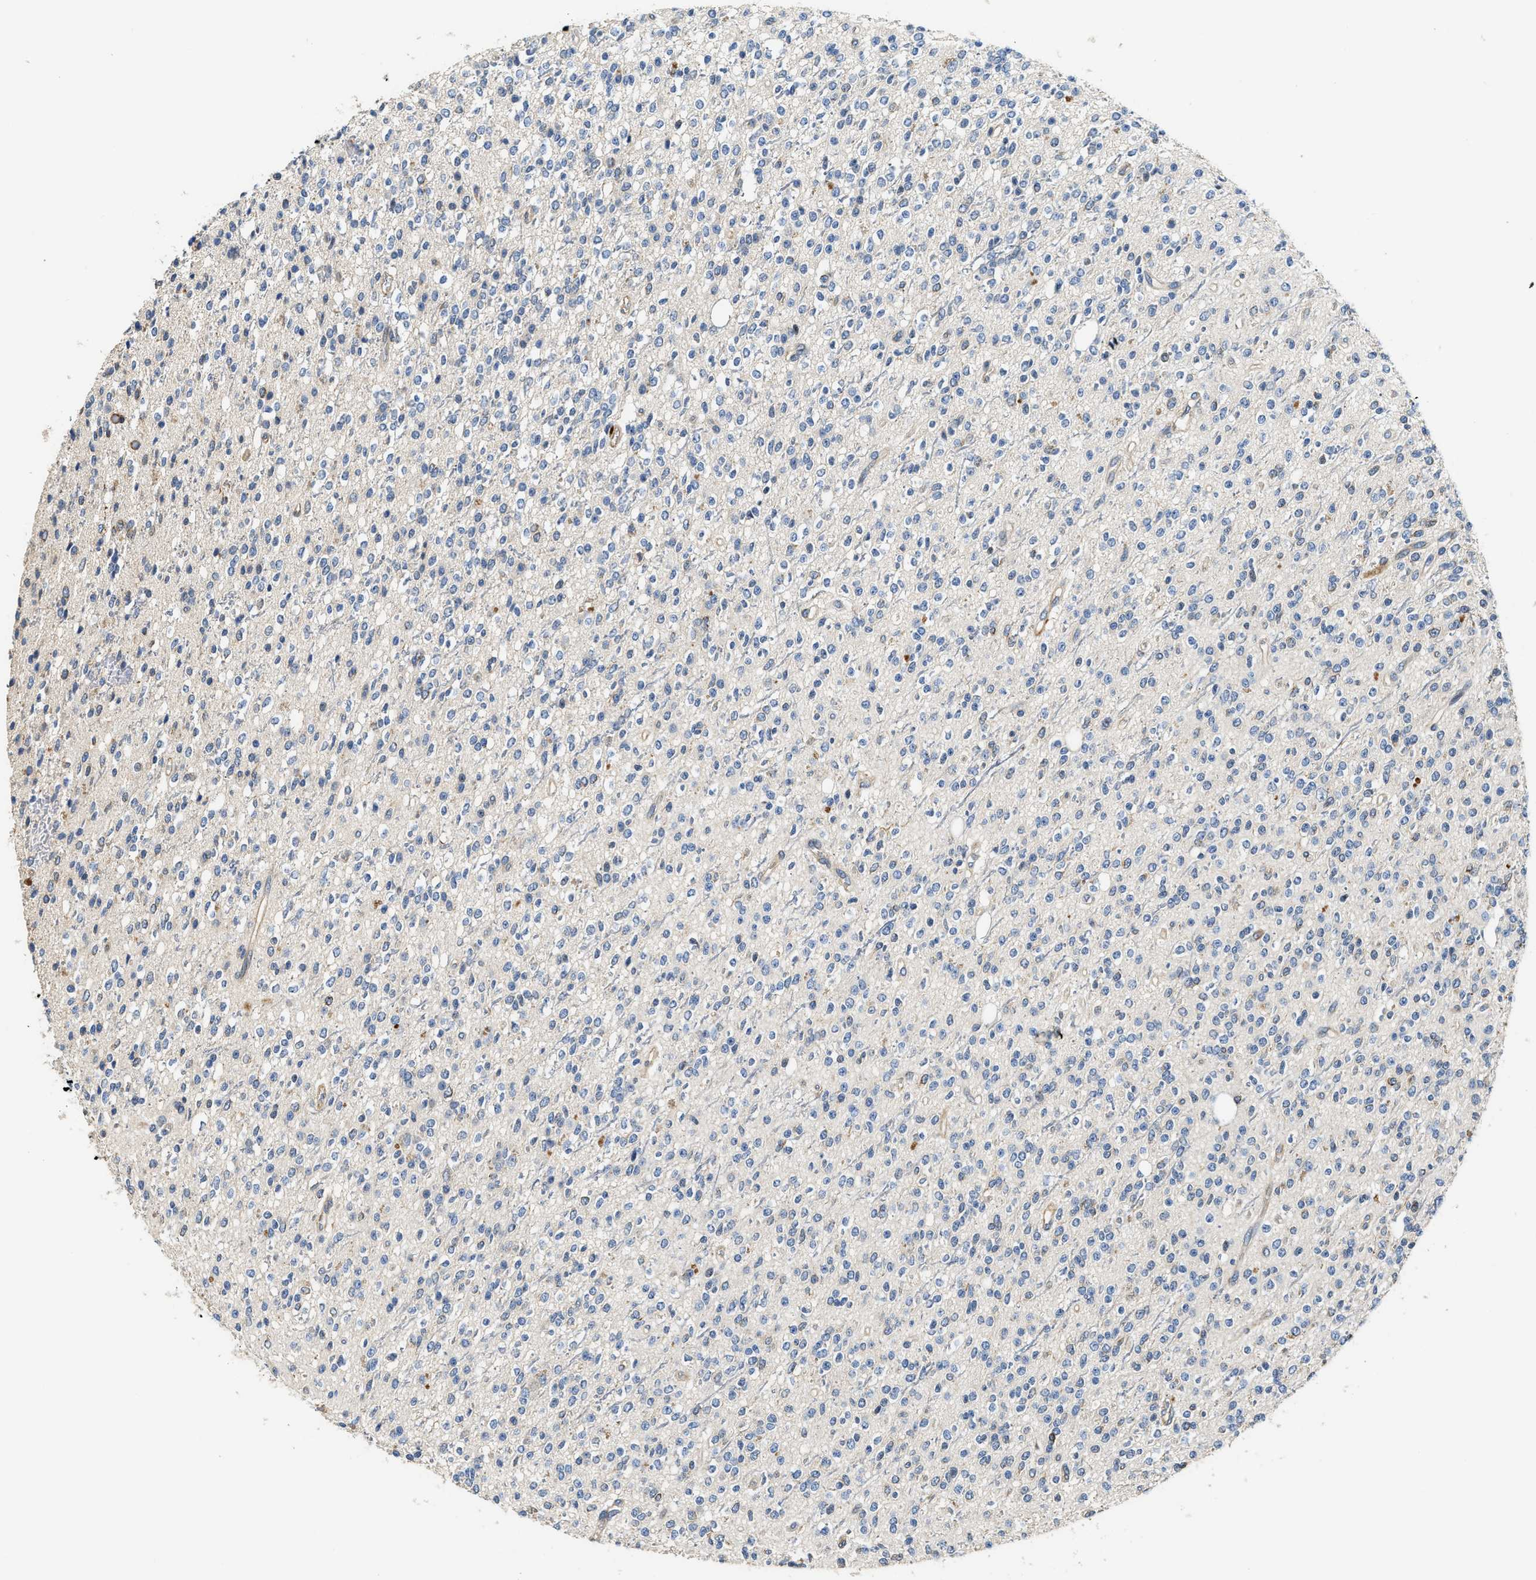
{"staining": {"intensity": "negative", "quantity": "none", "location": "none"}, "tissue": "glioma", "cell_type": "Tumor cells", "image_type": "cancer", "snomed": [{"axis": "morphology", "description": "Glioma, malignant, High grade"}, {"axis": "topography", "description": "Brain"}], "caption": "The histopathology image displays no staining of tumor cells in glioma. The staining is performed using DAB brown chromogen with nuclei counter-stained in using hematoxylin.", "gene": "IL17RC", "patient": {"sex": "male", "age": 34}}